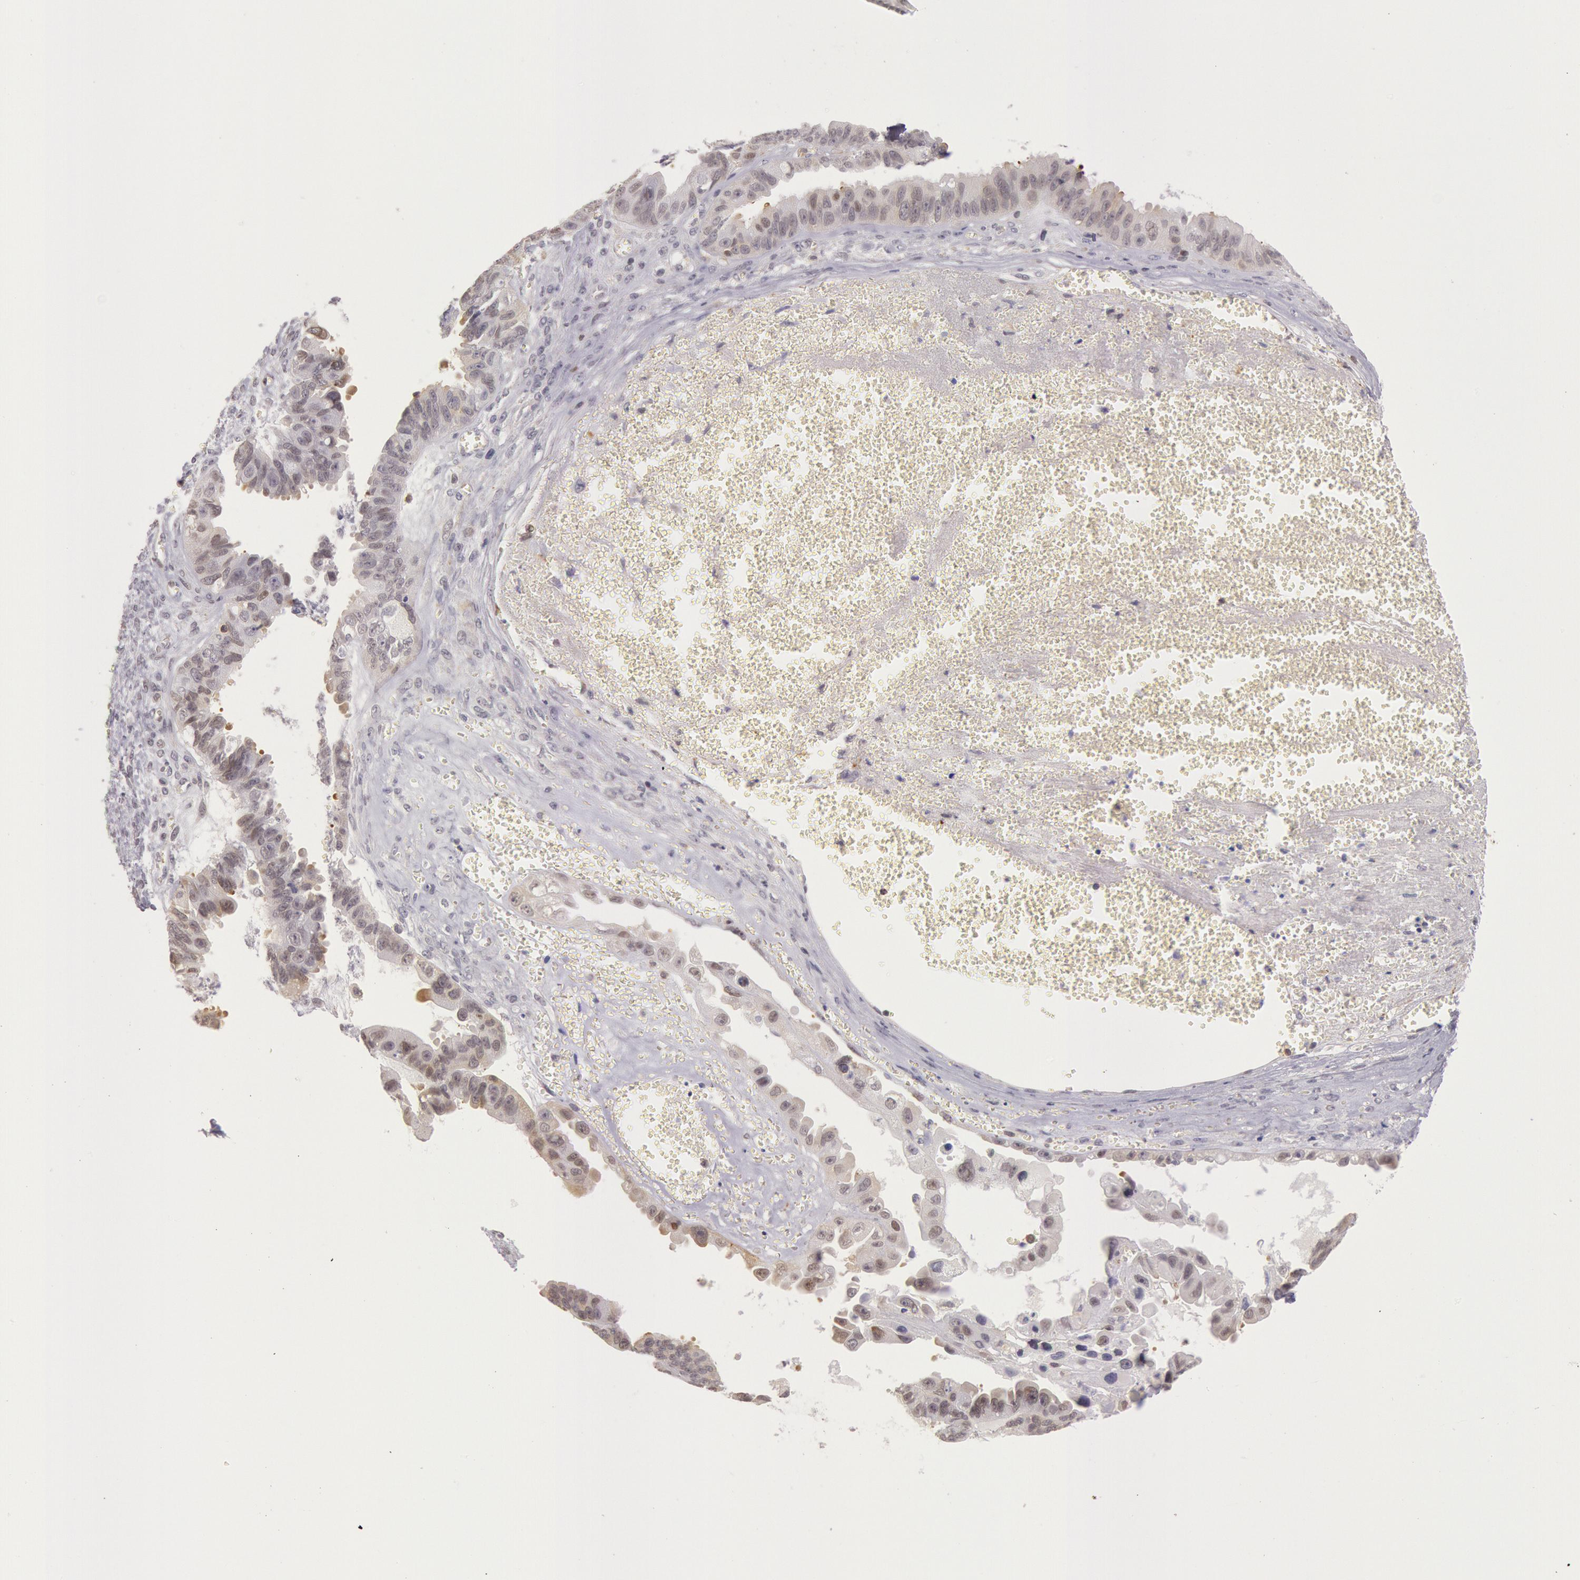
{"staining": {"intensity": "weak", "quantity": "25%-75%", "location": "cytoplasmic/membranous,nuclear"}, "tissue": "ovarian cancer", "cell_type": "Tumor cells", "image_type": "cancer", "snomed": [{"axis": "morphology", "description": "Carcinoma, endometroid"}, {"axis": "topography", "description": "Ovary"}], "caption": "The immunohistochemical stain highlights weak cytoplasmic/membranous and nuclear positivity in tumor cells of ovarian cancer tissue. (DAB (3,3'-diaminobenzidine) = brown stain, brightfield microscopy at high magnification).", "gene": "HIF1A", "patient": {"sex": "female", "age": 85}}